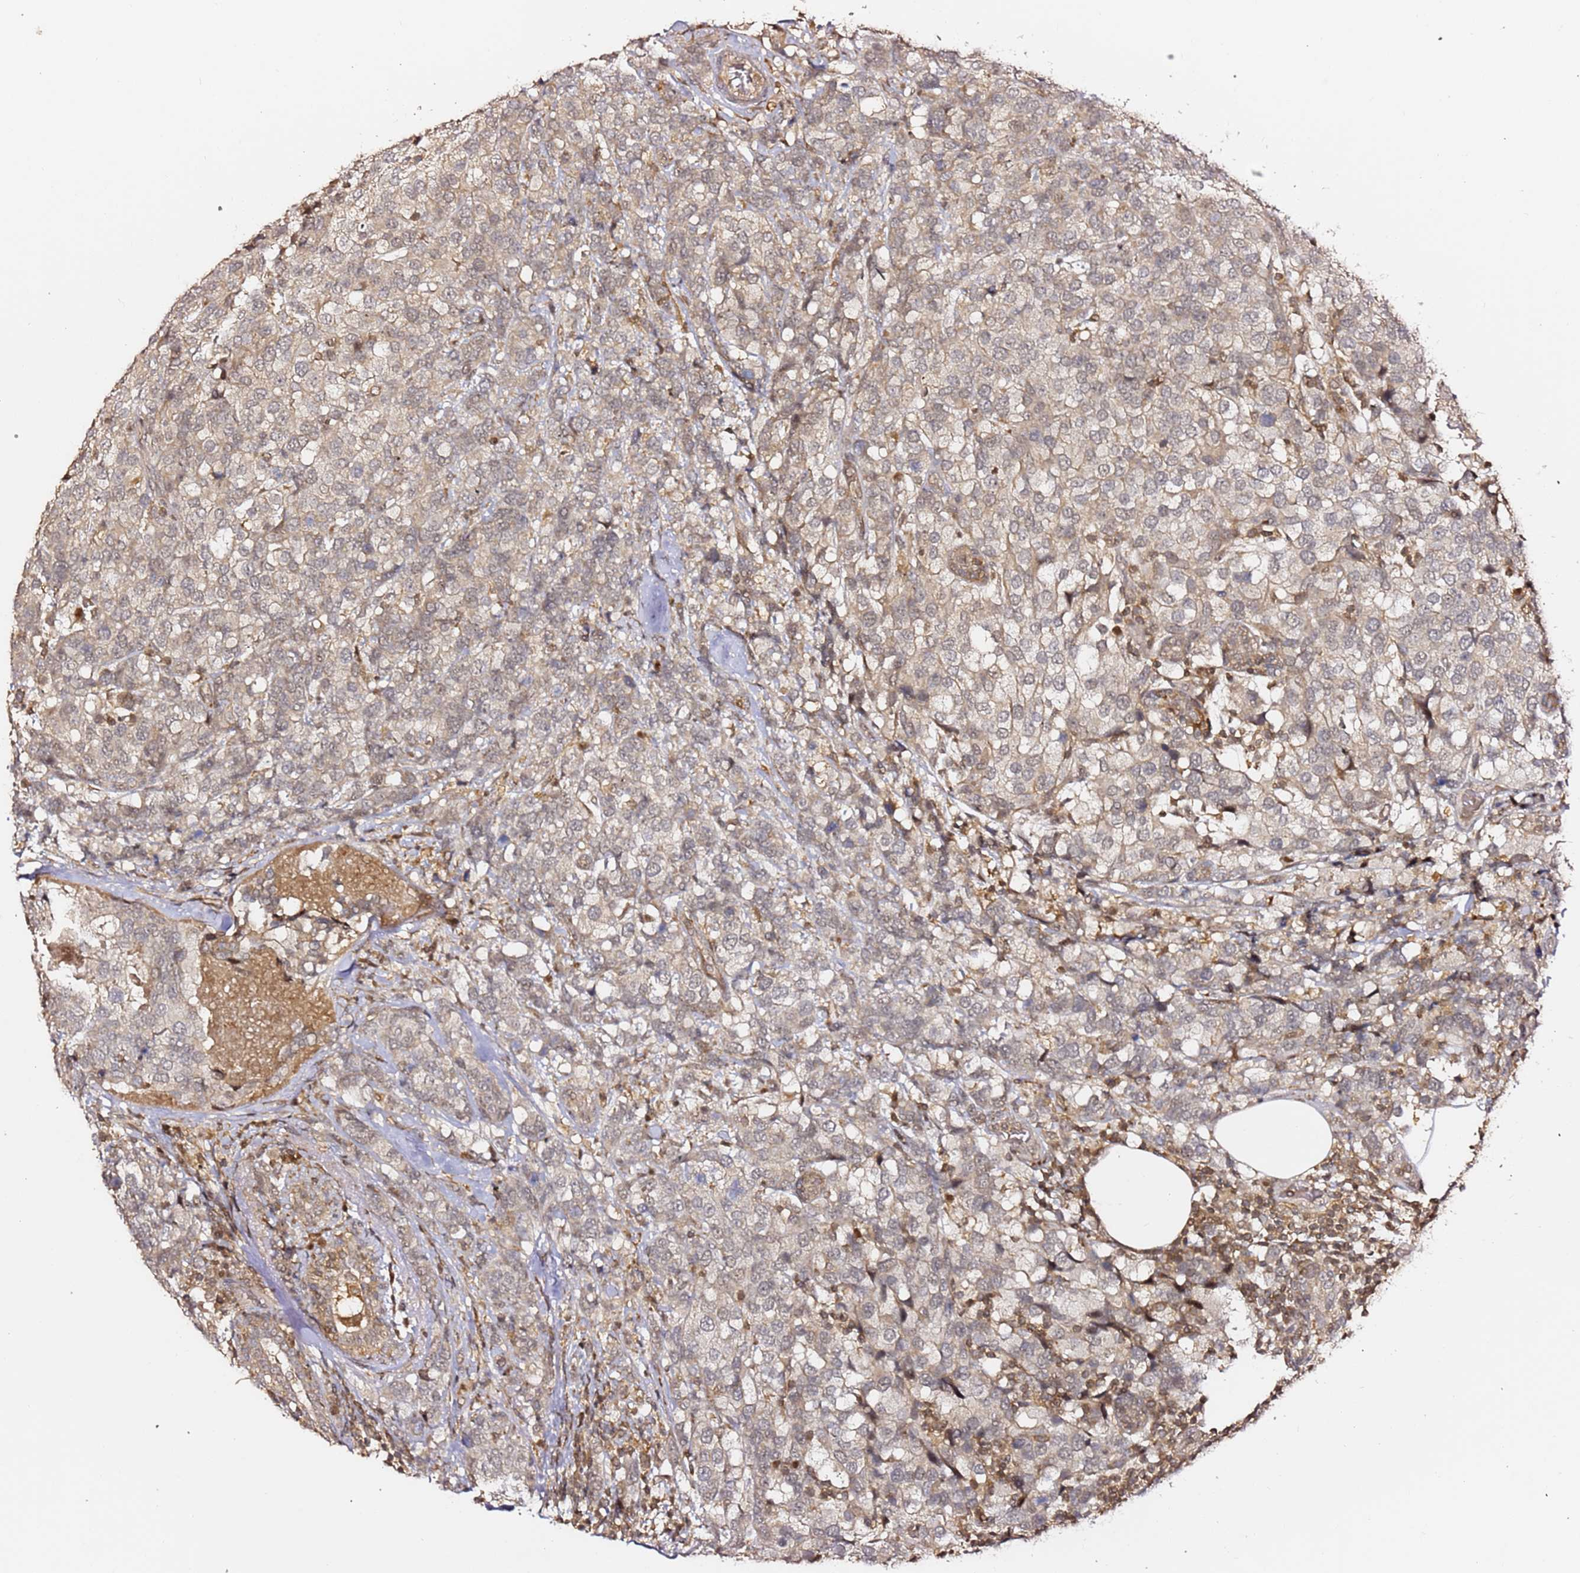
{"staining": {"intensity": "weak", "quantity": "<25%", "location": "cytoplasmic/membranous,nuclear"}, "tissue": "breast cancer", "cell_type": "Tumor cells", "image_type": "cancer", "snomed": [{"axis": "morphology", "description": "Lobular carcinoma"}, {"axis": "topography", "description": "Breast"}], "caption": "This is a image of immunohistochemistry staining of breast cancer, which shows no expression in tumor cells.", "gene": "OR5V1", "patient": {"sex": "female", "age": 59}}